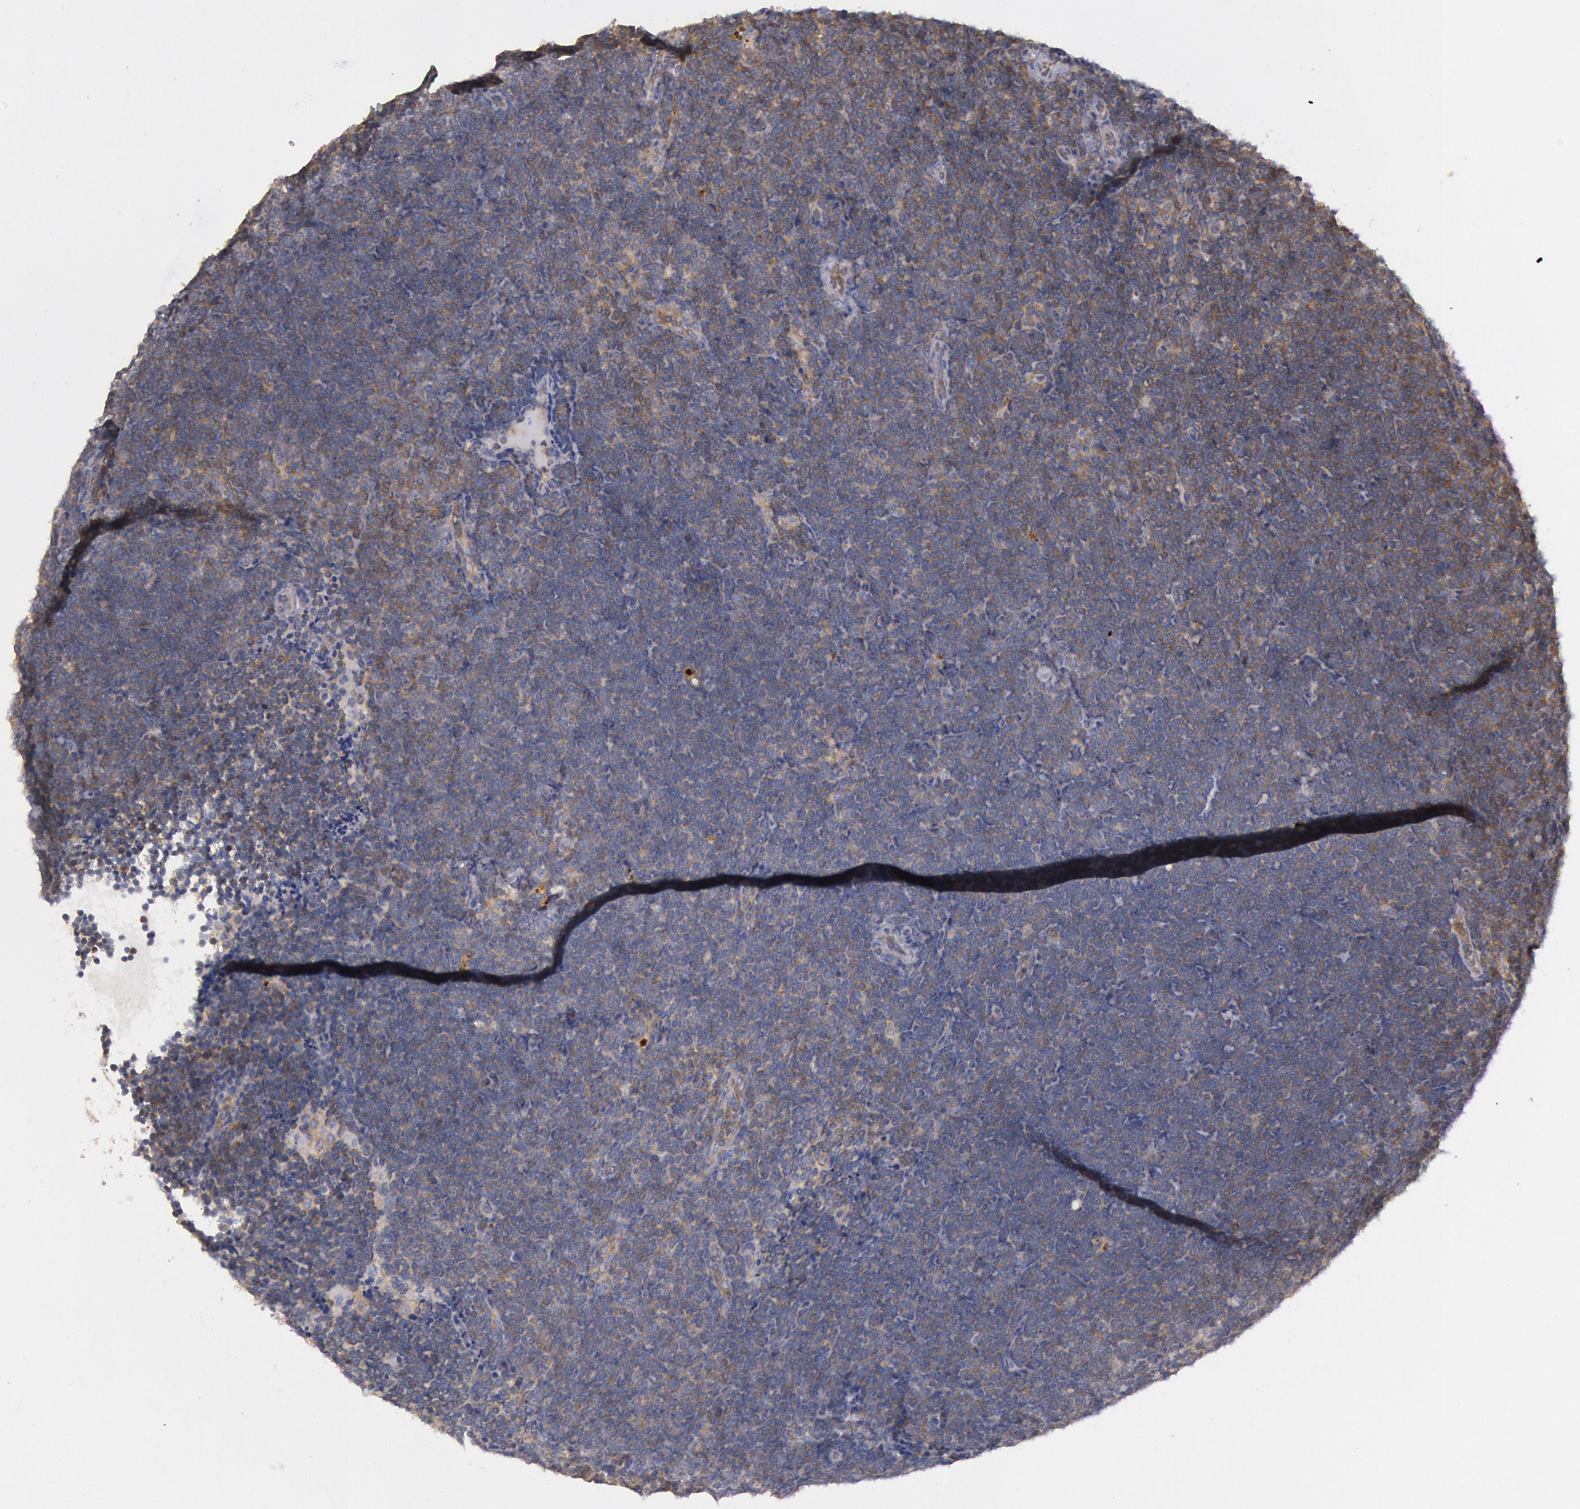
{"staining": {"intensity": "weak", "quantity": "25%-75%", "location": "cytoplasmic/membranous"}, "tissue": "lymphoma", "cell_type": "Tumor cells", "image_type": "cancer", "snomed": [{"axis": "morphology", "description": "Malignant lymphoma, non-Hodgkin's type, Low grade"}, {"axis": "topography", "description": "Lymph node"}], "caption": "Tumor cells demonstrate low levels of weak cytoplasmic/membranous staining in approximately 25%-75% of cells in human lymphoma.", "gene": "PIK3R1", "patient": {"sex": "female", "age": 51}}